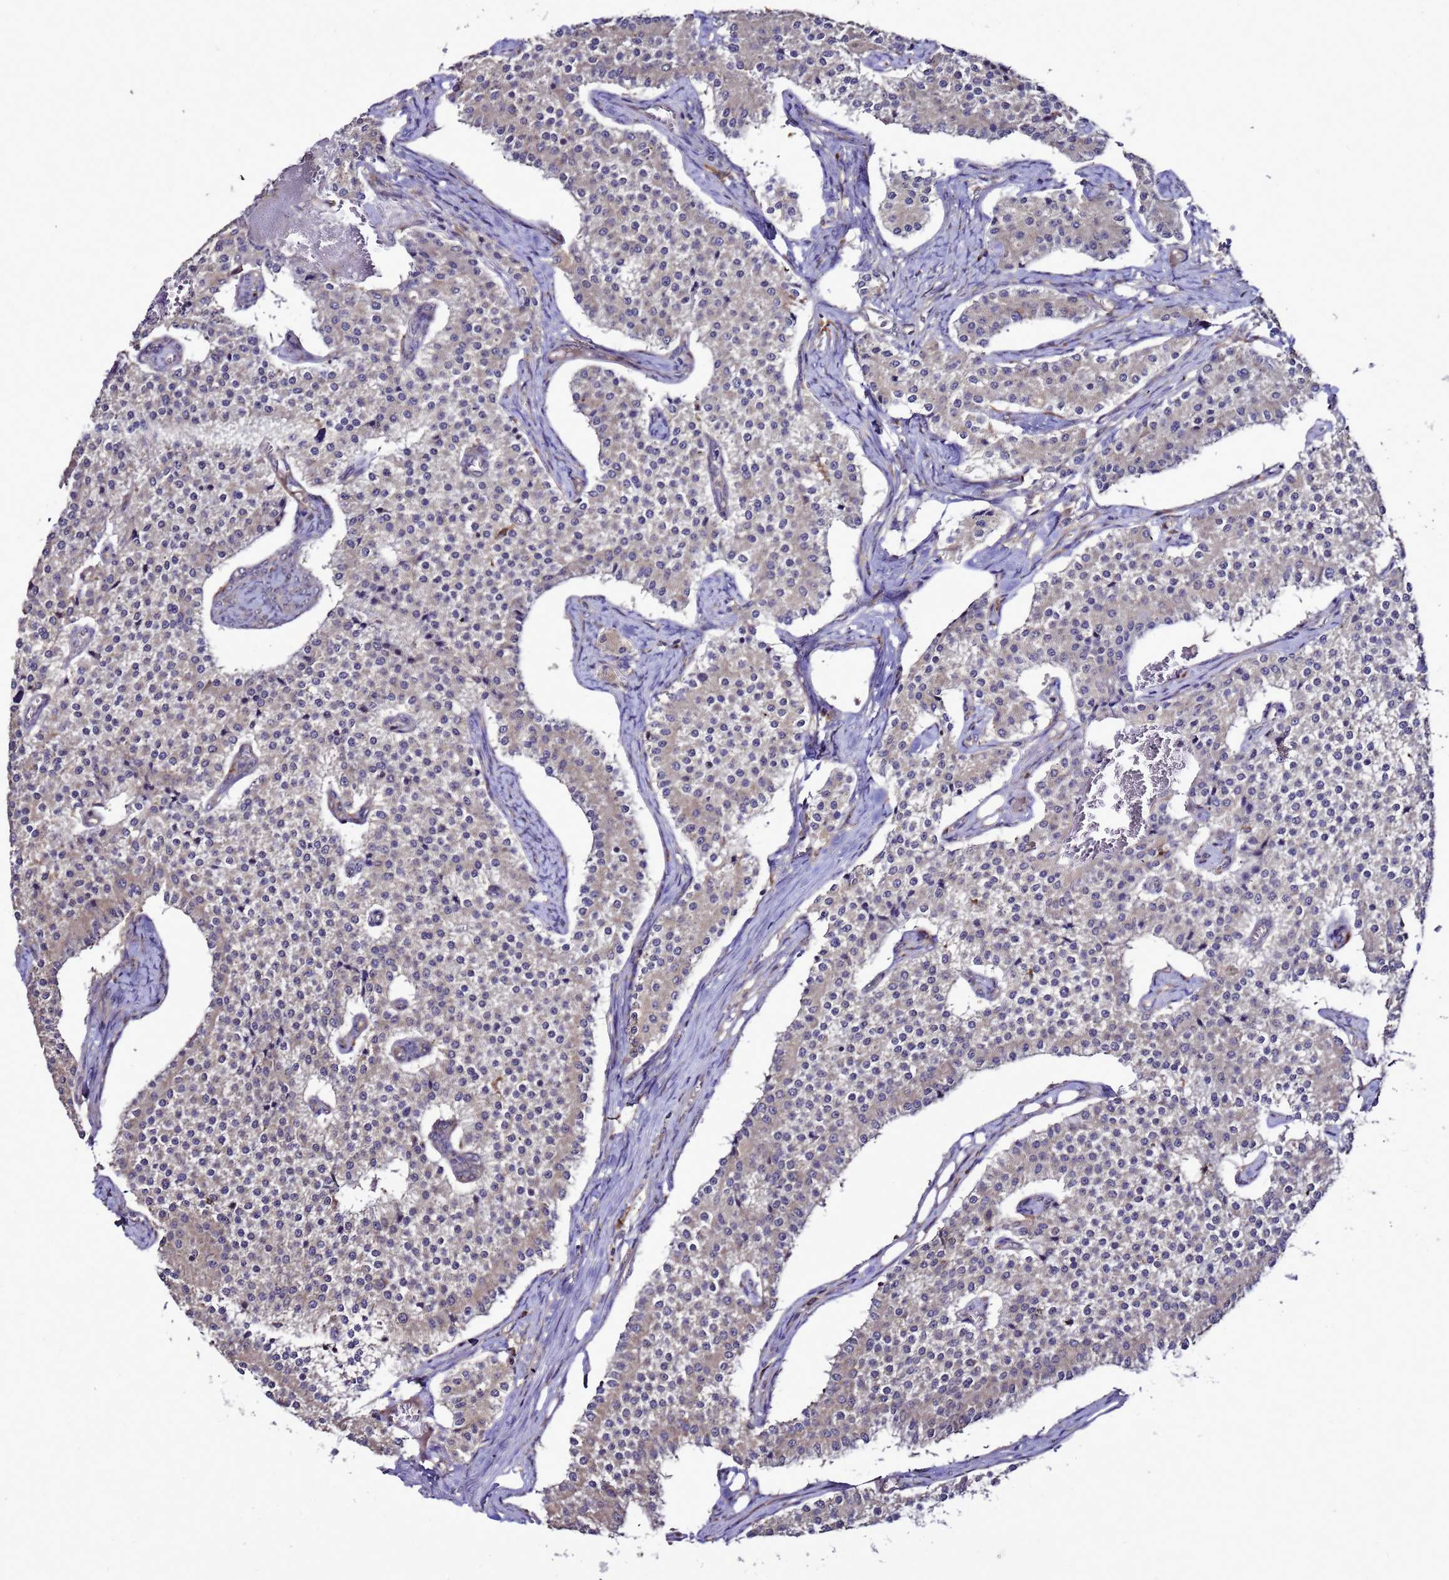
{"staining": {"intensity": "weak", "quantity": "25%-75%", "location": "cytoplasmic/membranous"}, "tissue": "carcinoid", "cell_type": "Tumor cells", "image_type": "cancer", "snomed": [{"axis": "morphology", "description": "Carcinoid, malignant, NOS"}, {"axis": "topography", "description": "Colon"}], "caption": "IHC micrograph of carcinoid stained for a protein (brown), which exhibits low levels of weak cytoplasmic/membranous staining in about 25%-75% of tumor cells.", "gene": "TRABD", "patient": {"sex": "female", "age": 52}}